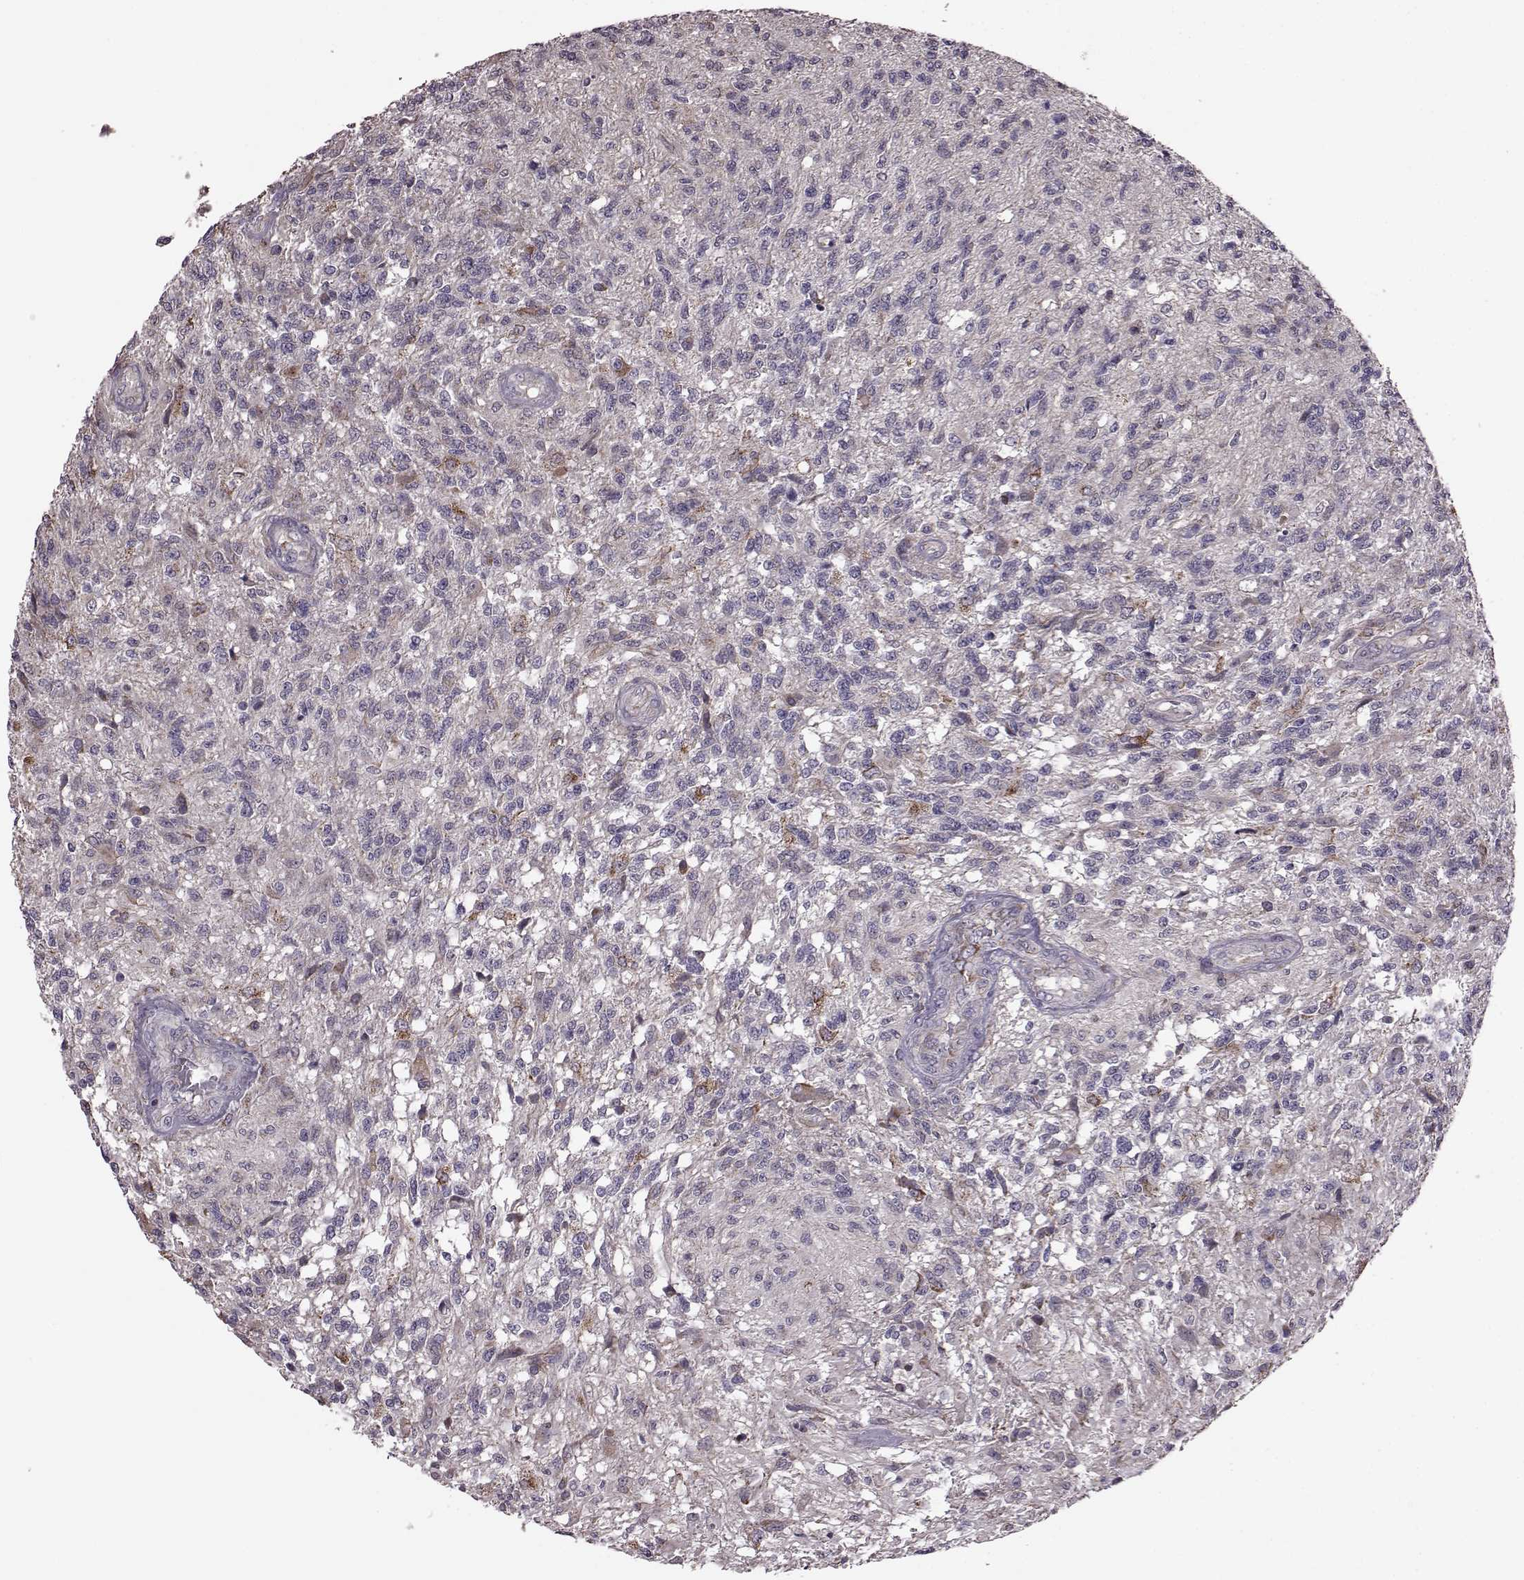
{"staining": {"intensity": "negative", "quantity": "none", "location": "none"}, "tissue": "glioma", "cell_type": "Tumor cells", "image_type": "cancer", "snomed": [{"axis": "morphology", "description": "Glioma, malignant, High grade"}, {"axis": "topography", "description": "Brain"}], "caption": "Immunohistochemistry histopathology image of glioma stained for a protein (brown), which demonstrates no staining in tumor cells.", "gene": "PUDP", "patient": {"sex": "male", "age": 56}}